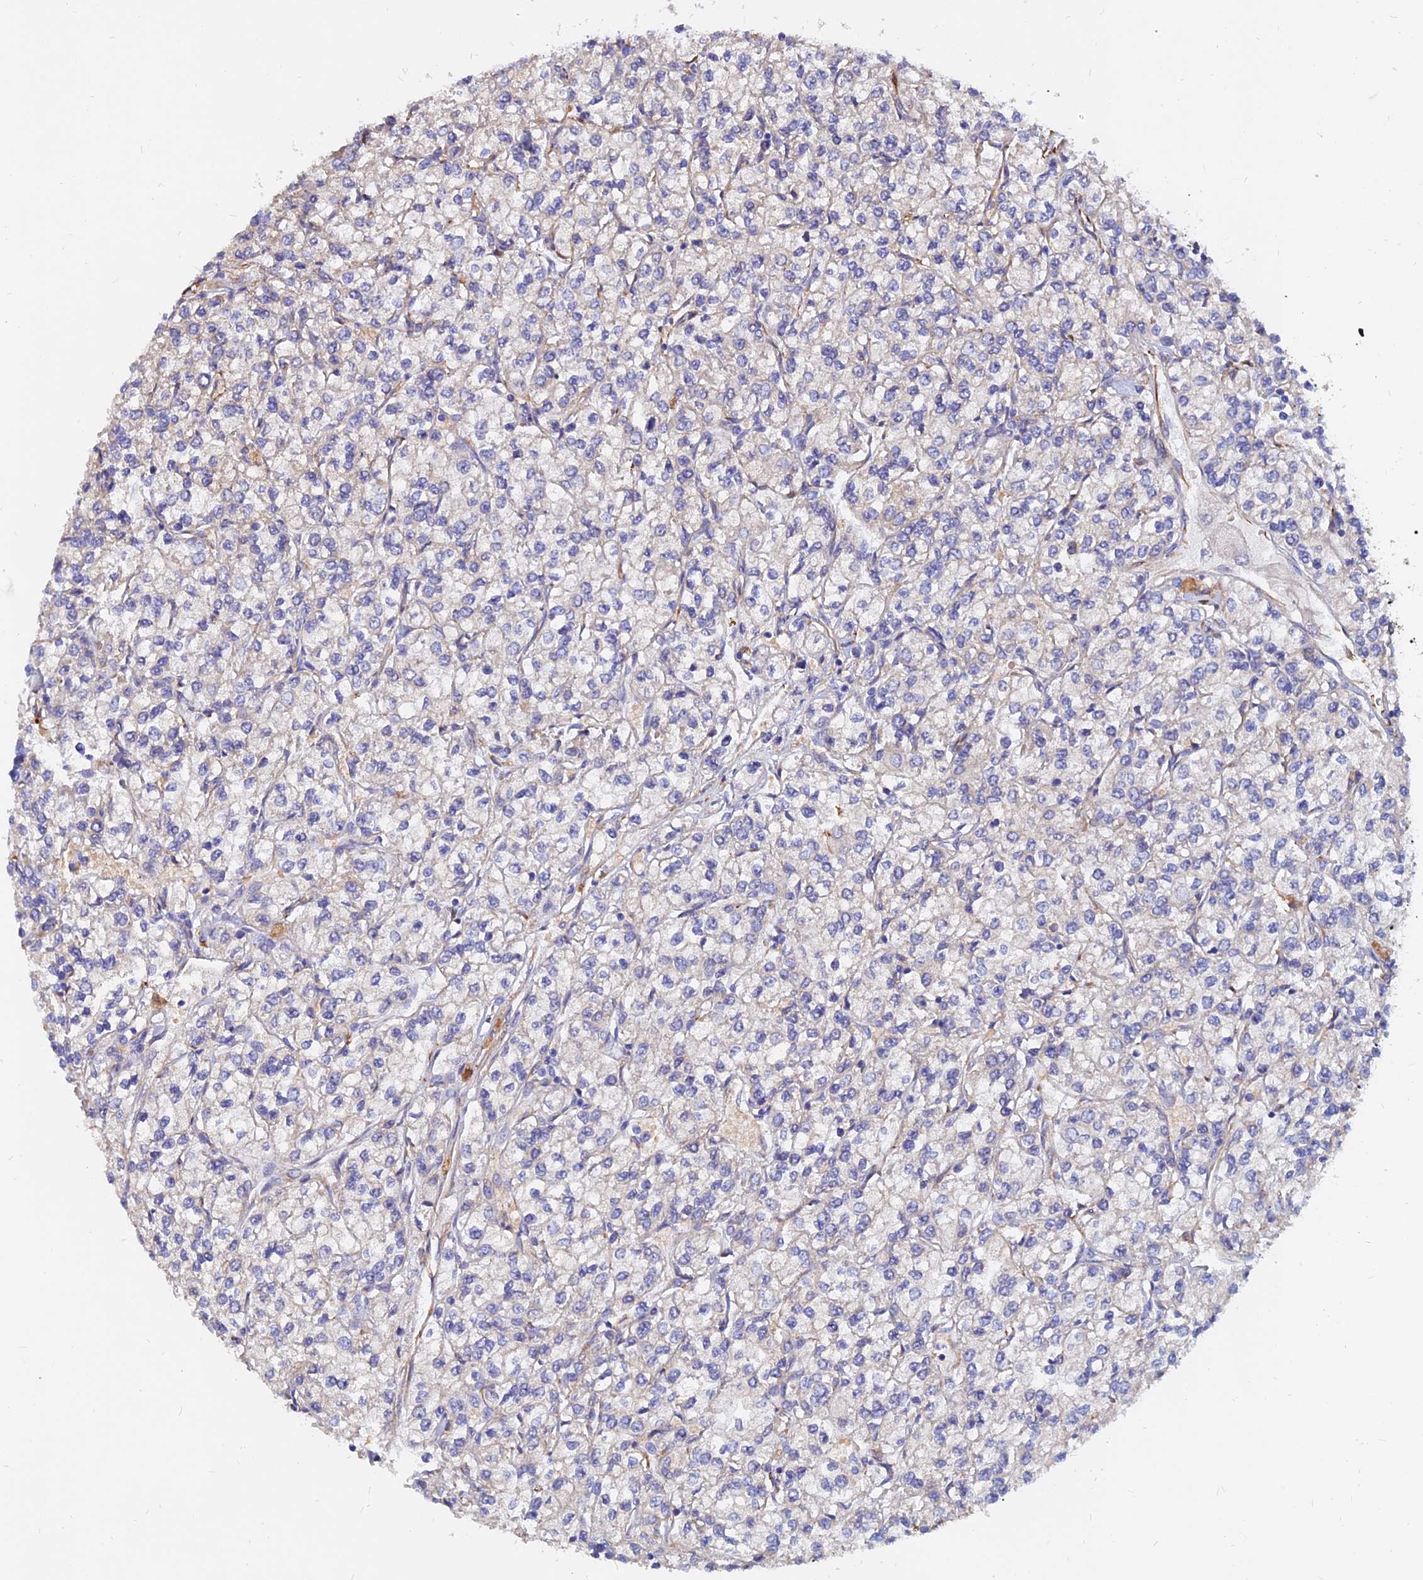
{"staining": {"intensity": "negative", "quantity": "none", "location": "none"}, "tissue": "renal cancer", "cell_type": "Tumor cells", "image_type": "cancer", "snomed": [{"axis": "morphology", "description": "Adenocarcinoma, NOS"}, {"axis": "topography", "description": "Kidney"}], "caption": "Human renal cancer (adenocarcinoma) stained for a protein using immunohistochemistry demonstrates no expression in tumor cells.", "gene": "CDK18", "patient": {"sex": "male", "age": 80}}